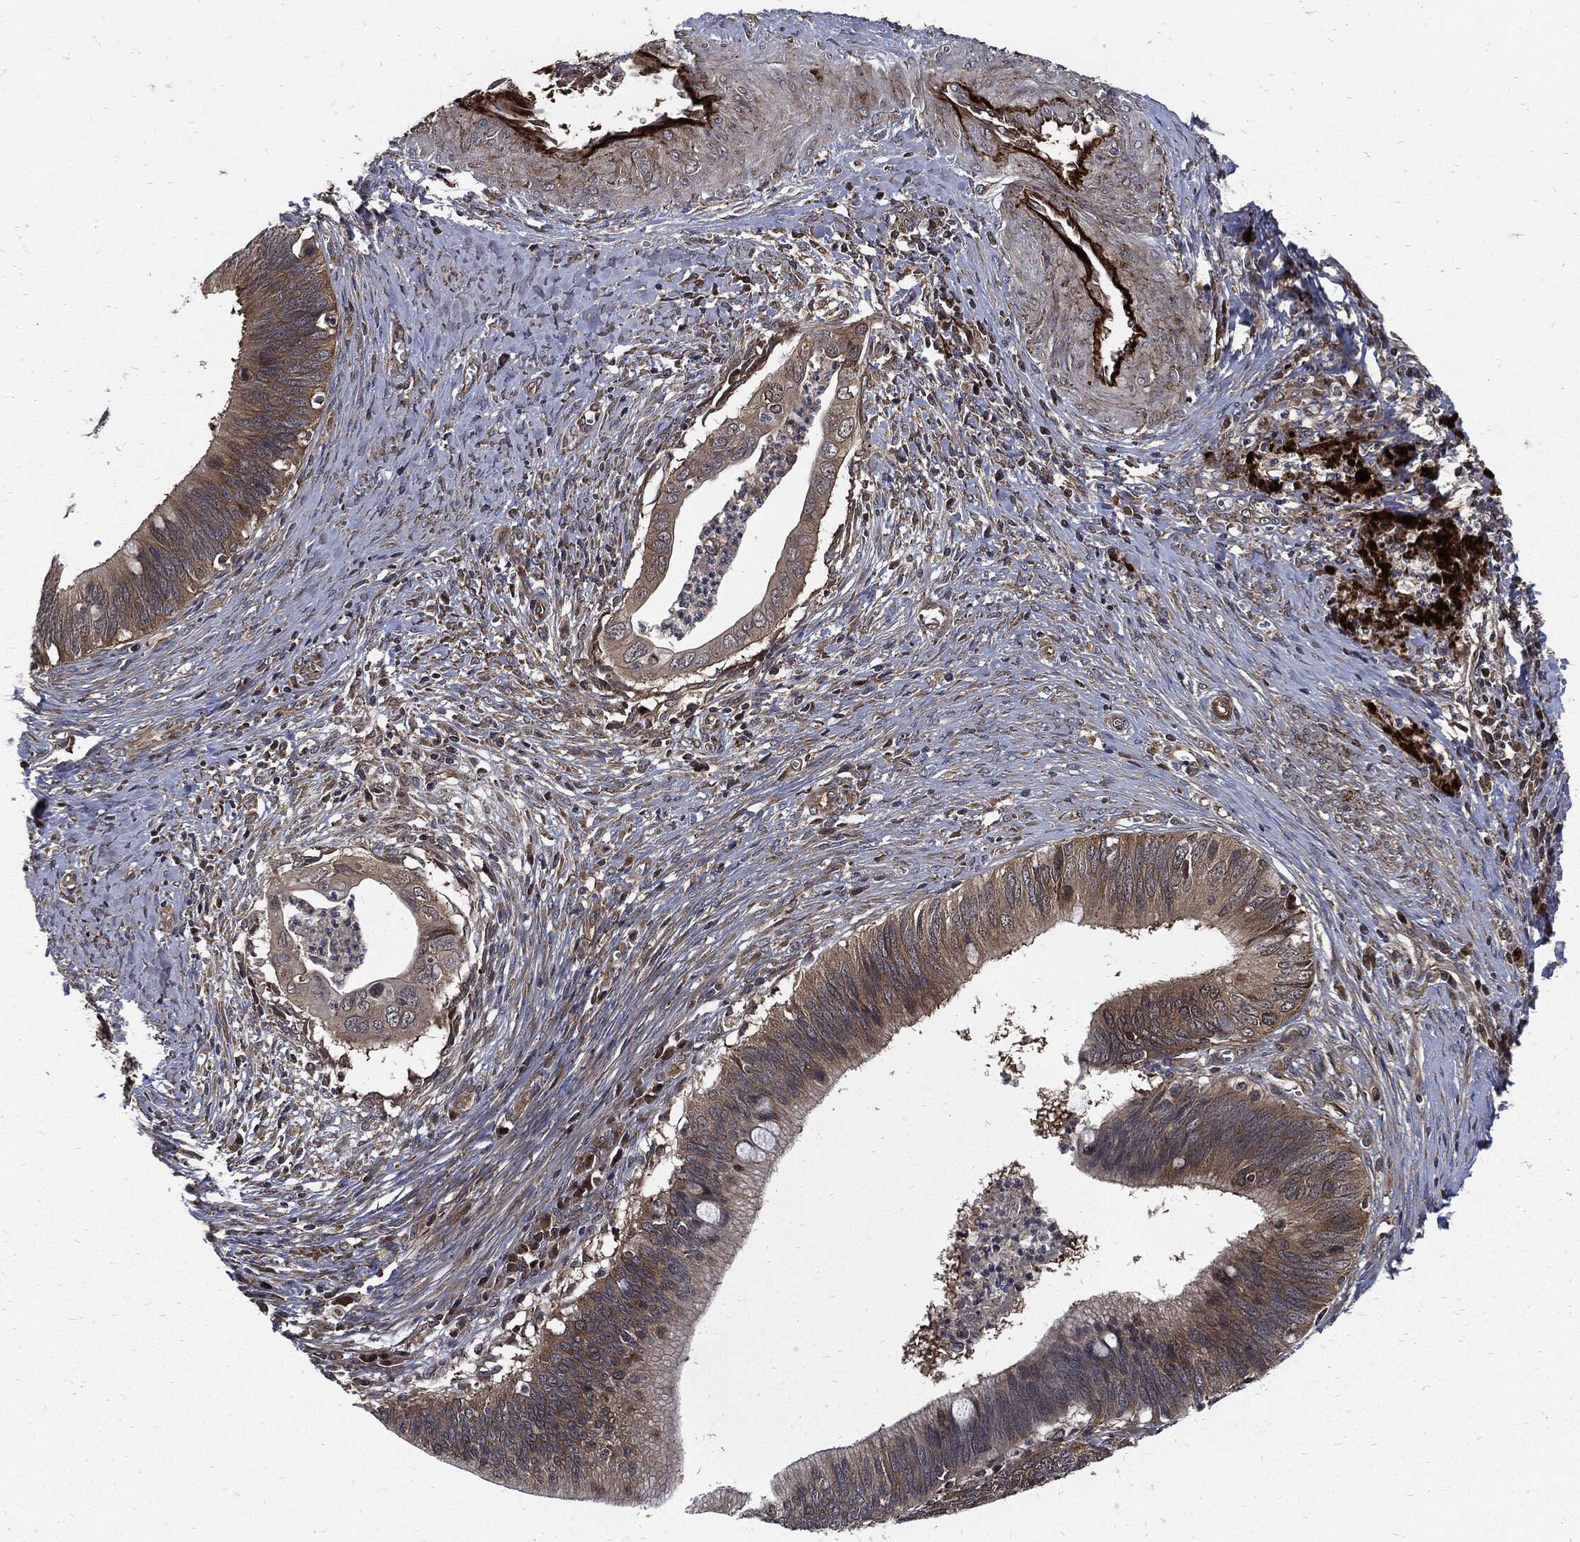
{"staining": {"intensity": "strong", "quantity": "25%-75%", "location": "cytoplasmic/membranous"}, "tissue": "cervical cancer", "cell_type": "Tumor cells", "image_type": "cancer", "snomed": [{"axis": "morphology", "description": "Adenocarcinoma, NOS"}, {"axis": "topography", "description": "Cervix"}], "caption": "Cervical cancer (adenocarcinoma) tissue reveals strong cytoplasmic/membranous expression in about 25%-75% of tumor cells, visualized by immunohistochemistry. (DAB (3,3'-diaminobenzidine) = brown stain, brightfield microscopy at high magnification).", "gene": "CLU", "patient": {"sex": "female", "age": 42}}